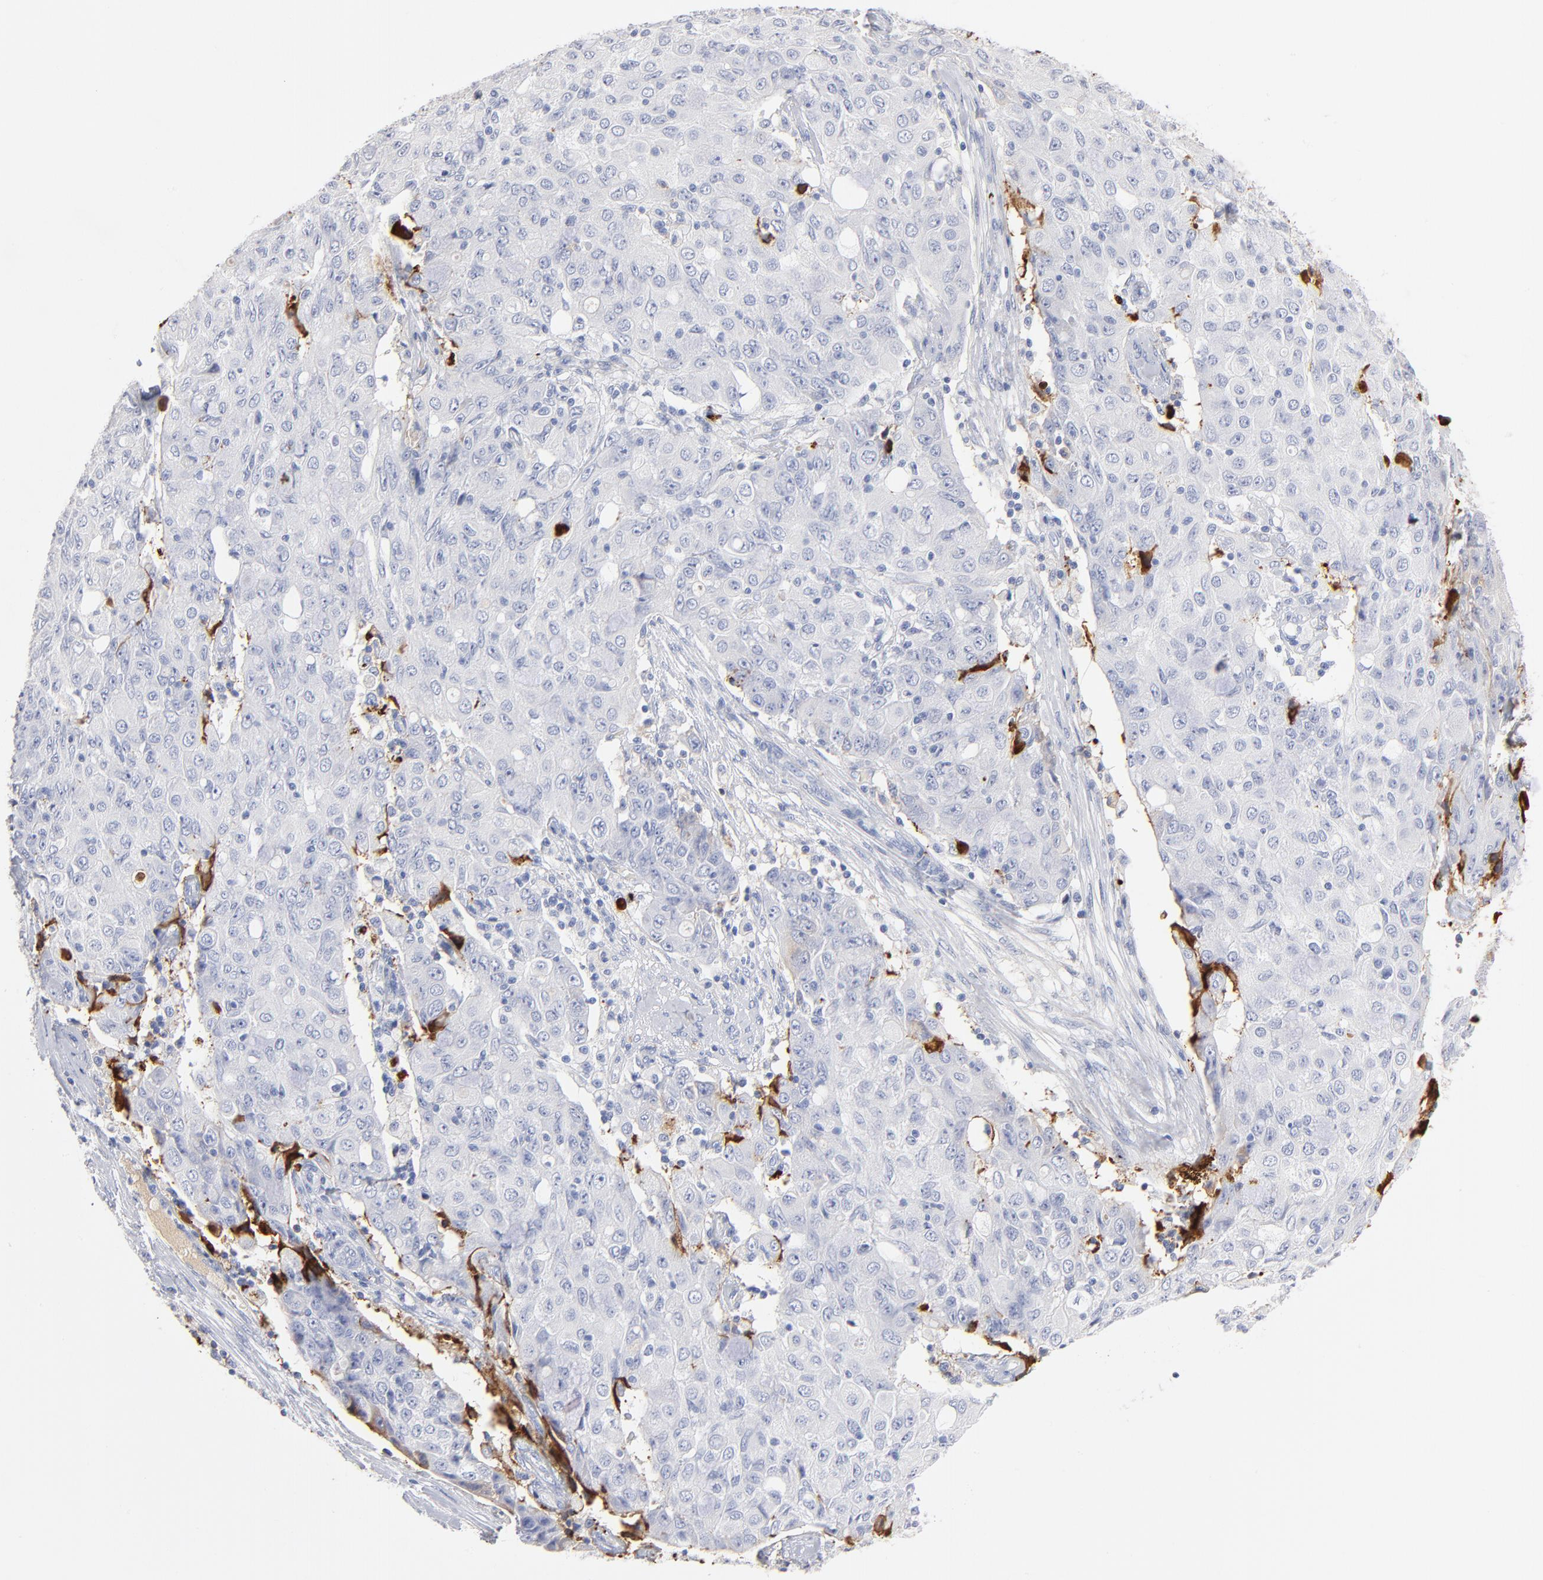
{"staining": {"intensity": "negative", "quantity": "none", "location": "none"}, "tissue": "ovarian cancer", "cell_type": "Tumor cells", "image_type": "cancer", "snomed": [{"axis": "morphology", "description": "Carcinoma, endometroid"}, {"axis": "topography", "description": "Ovary"}], "caption": "Immunohistochemical staining of human ovarian endometroid carcinoma displays no significant expression in tumor cells.", "gene": "APOH", "patient": {"sex": "female", "age": 42}}